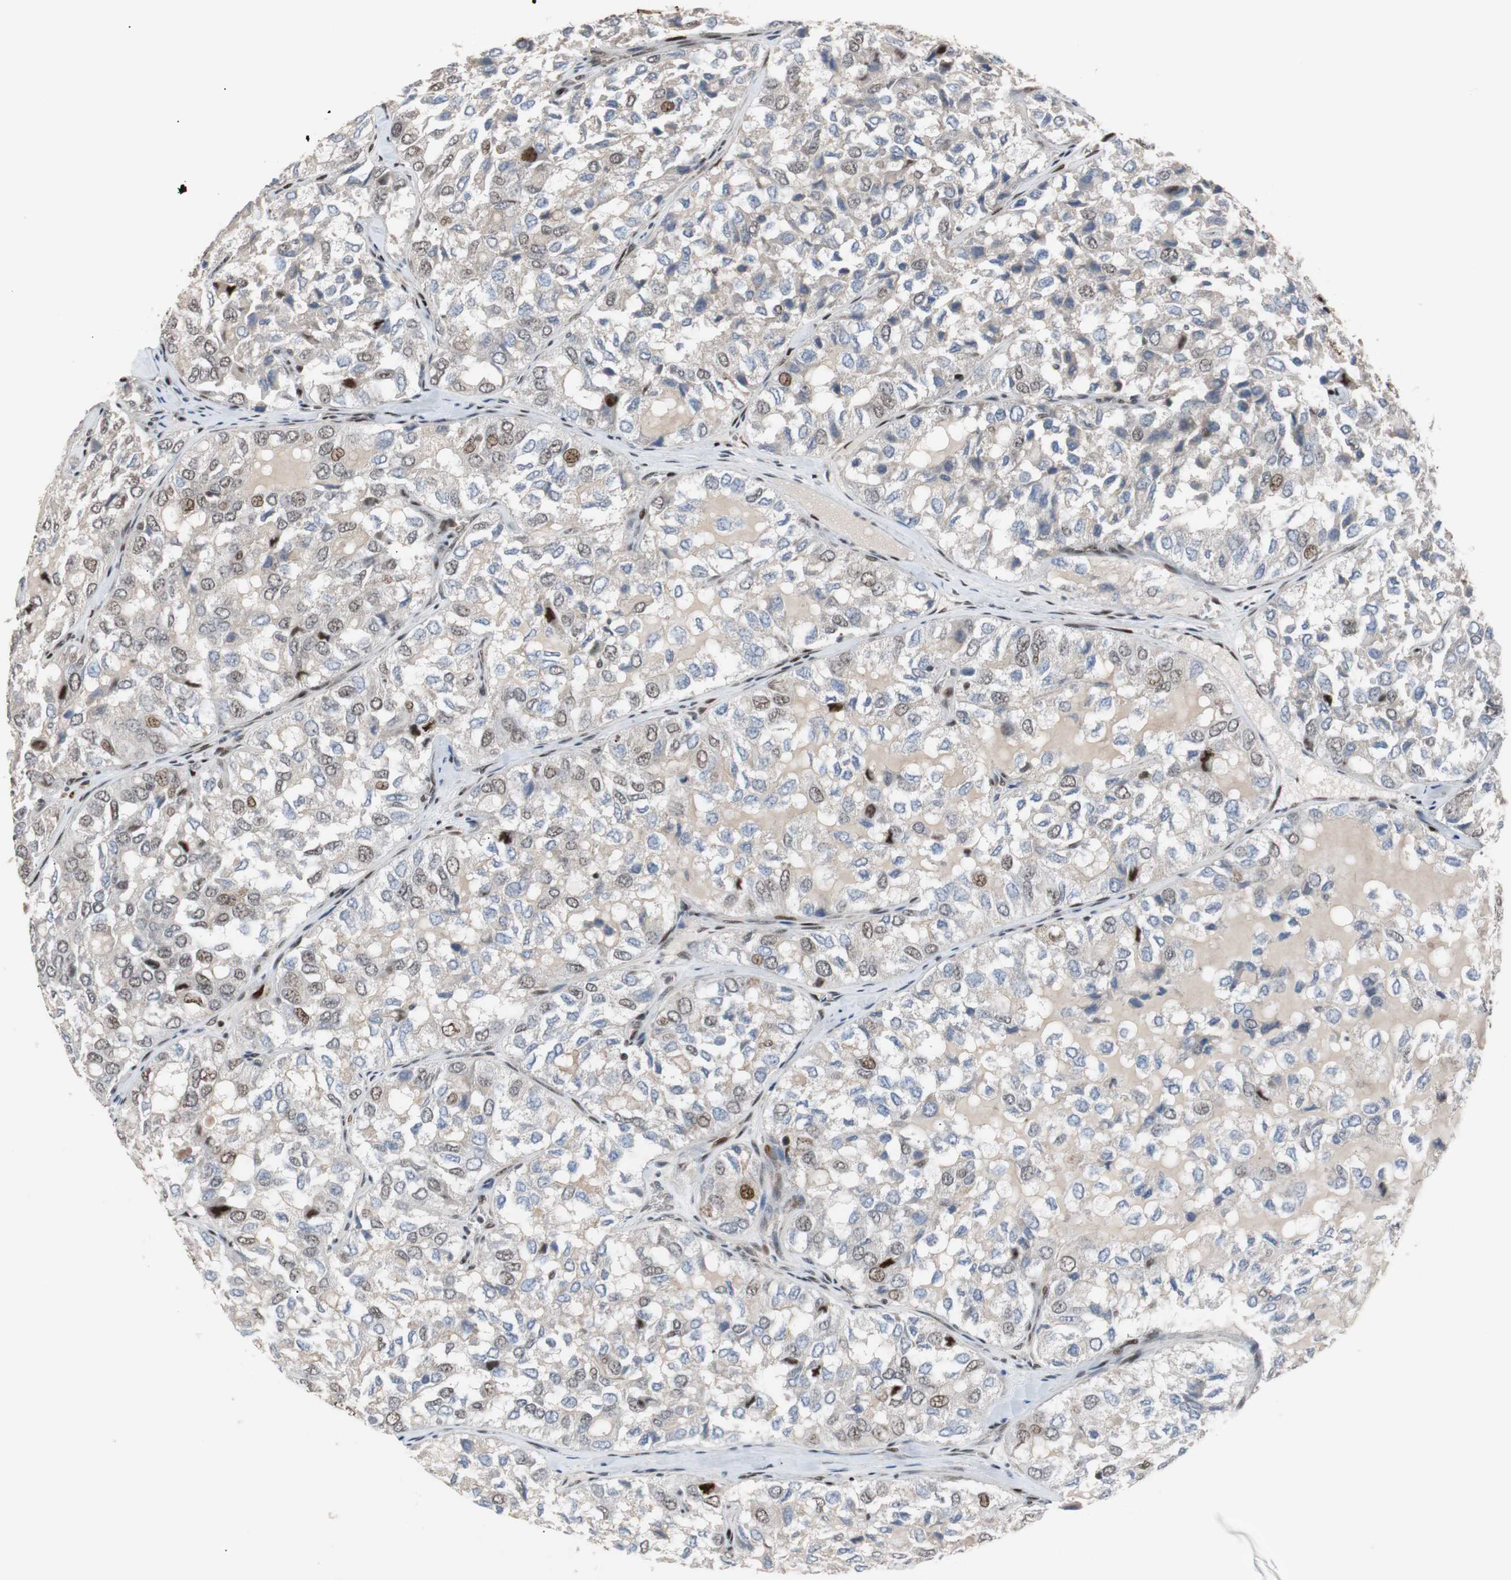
{"staining": {"intensity": "moderate", "quantity": "<25%", "location": "nuclear"}, "tissue": "thyroid cancer", "cell_type": "Tumor cells", "image_type": "cancer", "snomed": [{"axis": "morphology", "description": "Follicular adenoma carcinoma, NOS"}, {"axis": "topography", "description": "Thyroid gland"}], "caption": "A brown stain highlights moderate nuclear staining of a protein in human thyroid cancer (follicular adenoma carcinoma) tumor cells.", "gene": "NBL1", "patient": {"sex": "male", "age": 75}}